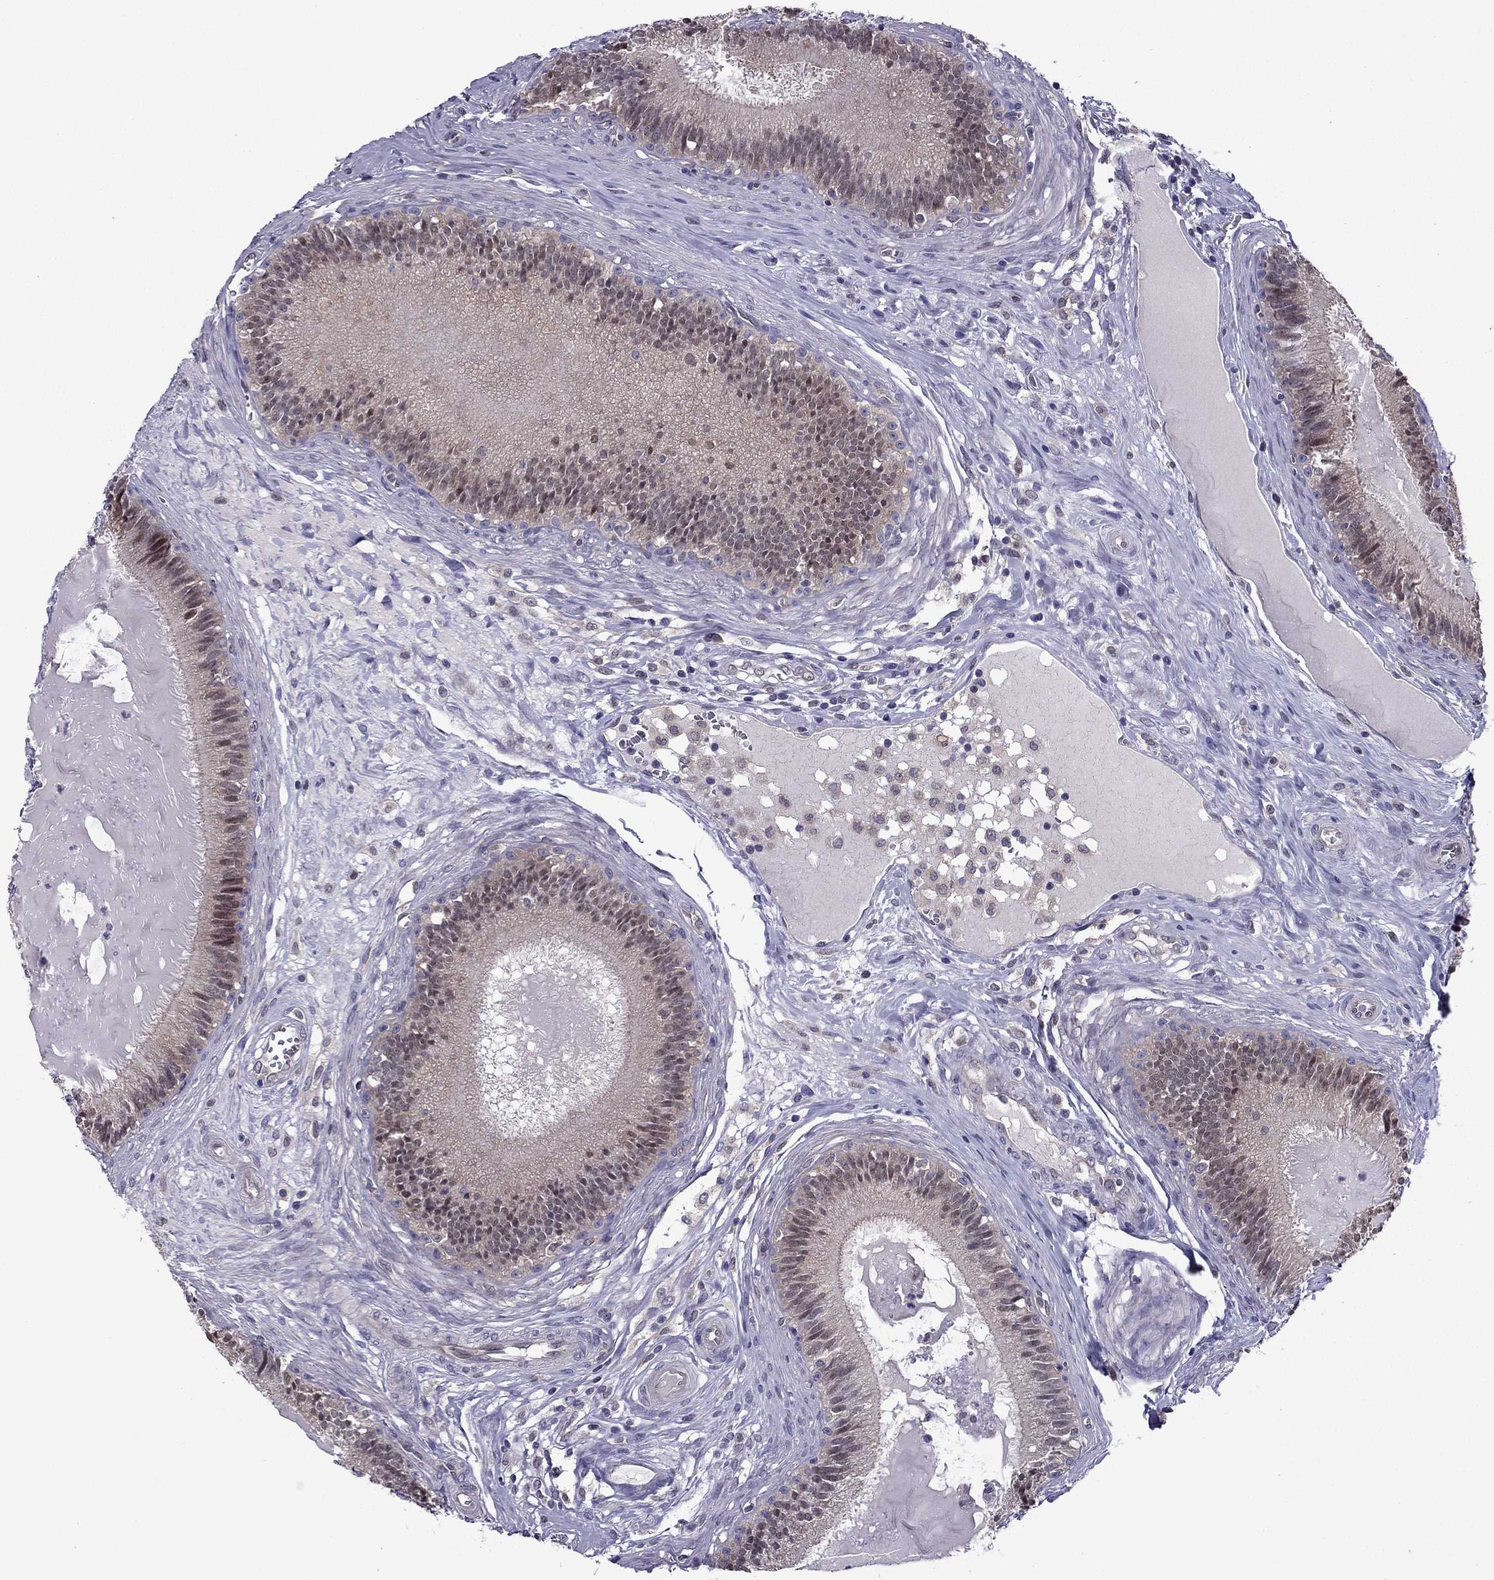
{"staining": {"intensity": "weak", "quantity": "25%-75%", "location": "cytoplasmic/membranous"}, "tissue": "epididymis", "cell_type": "Glandular cells", "image_type": "normal", "snomed": [{"axis": "morphology", "description": "Normal tissue, NOS"}, {"axis": "topography", "description": "Epididymis"}], "caption": "Epididymis stained with a brown dye reveals weak cytoplasmic/membranous positive positivity in approximately 25%-75% of glandular cells.", "gene": "CDK5", "patient": {"sex": "male", "age": 27}}